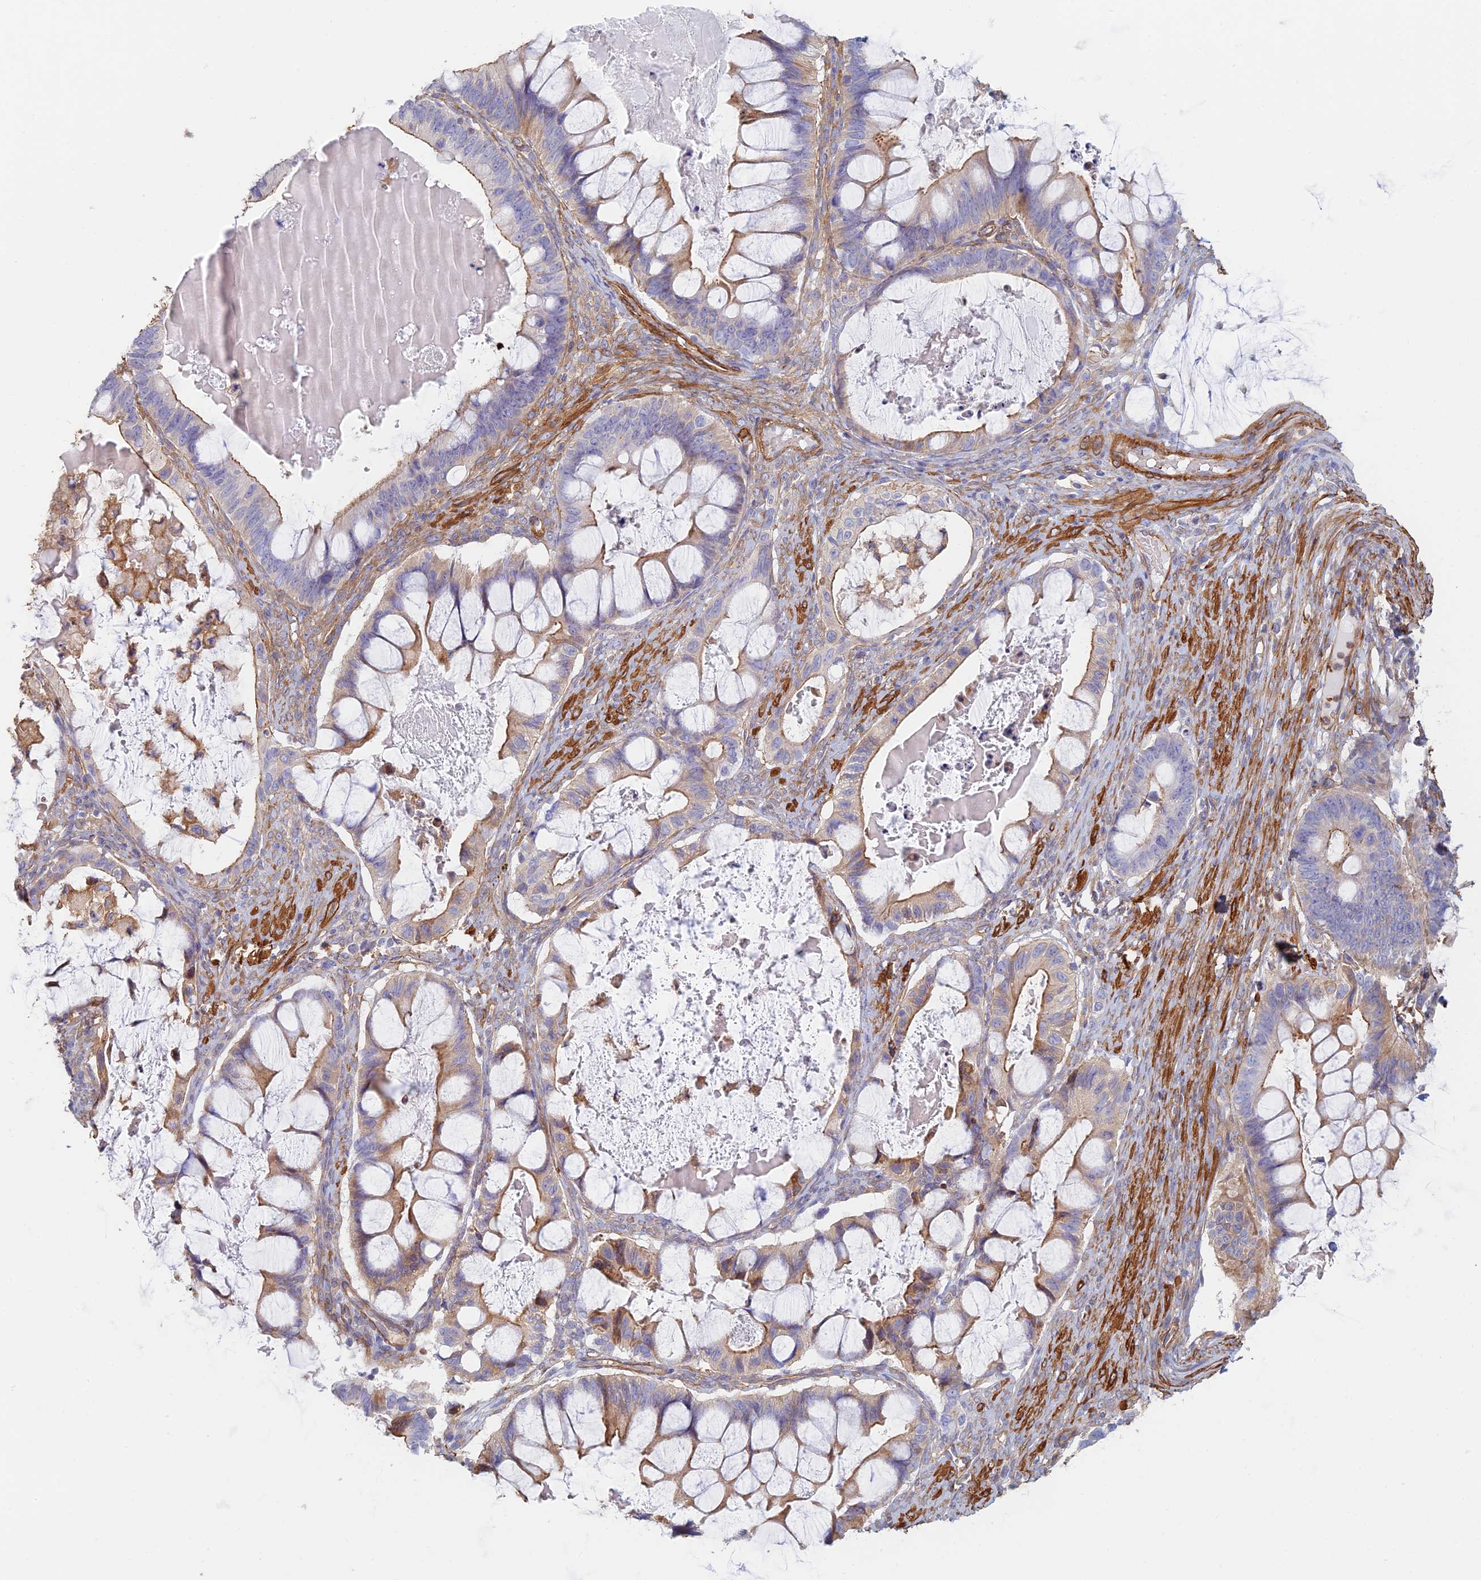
{"staining": {"intensity": "moderate", "quantity": "<25%", "location": "cytoplasmic/membranous"}, "tissue": "ovarian cancer", "cell_type": "Tumor cells", "image_type": "cancer", "snomed": [{"axis": "morphology", "description": "Cystadenocarcinoma, mucinous, NOS"}, {"axis": "topography", "description": "Ovary"}], "caption": "A low amount of moderate cytoplasmic/membranous positivity is present in approximately <25% of tumor cells in ovarian cancer (mucinous cystadenocarcinoma) tissue.", "gene": "PAK4", "patient": {"sex": "female", "age": 61}}